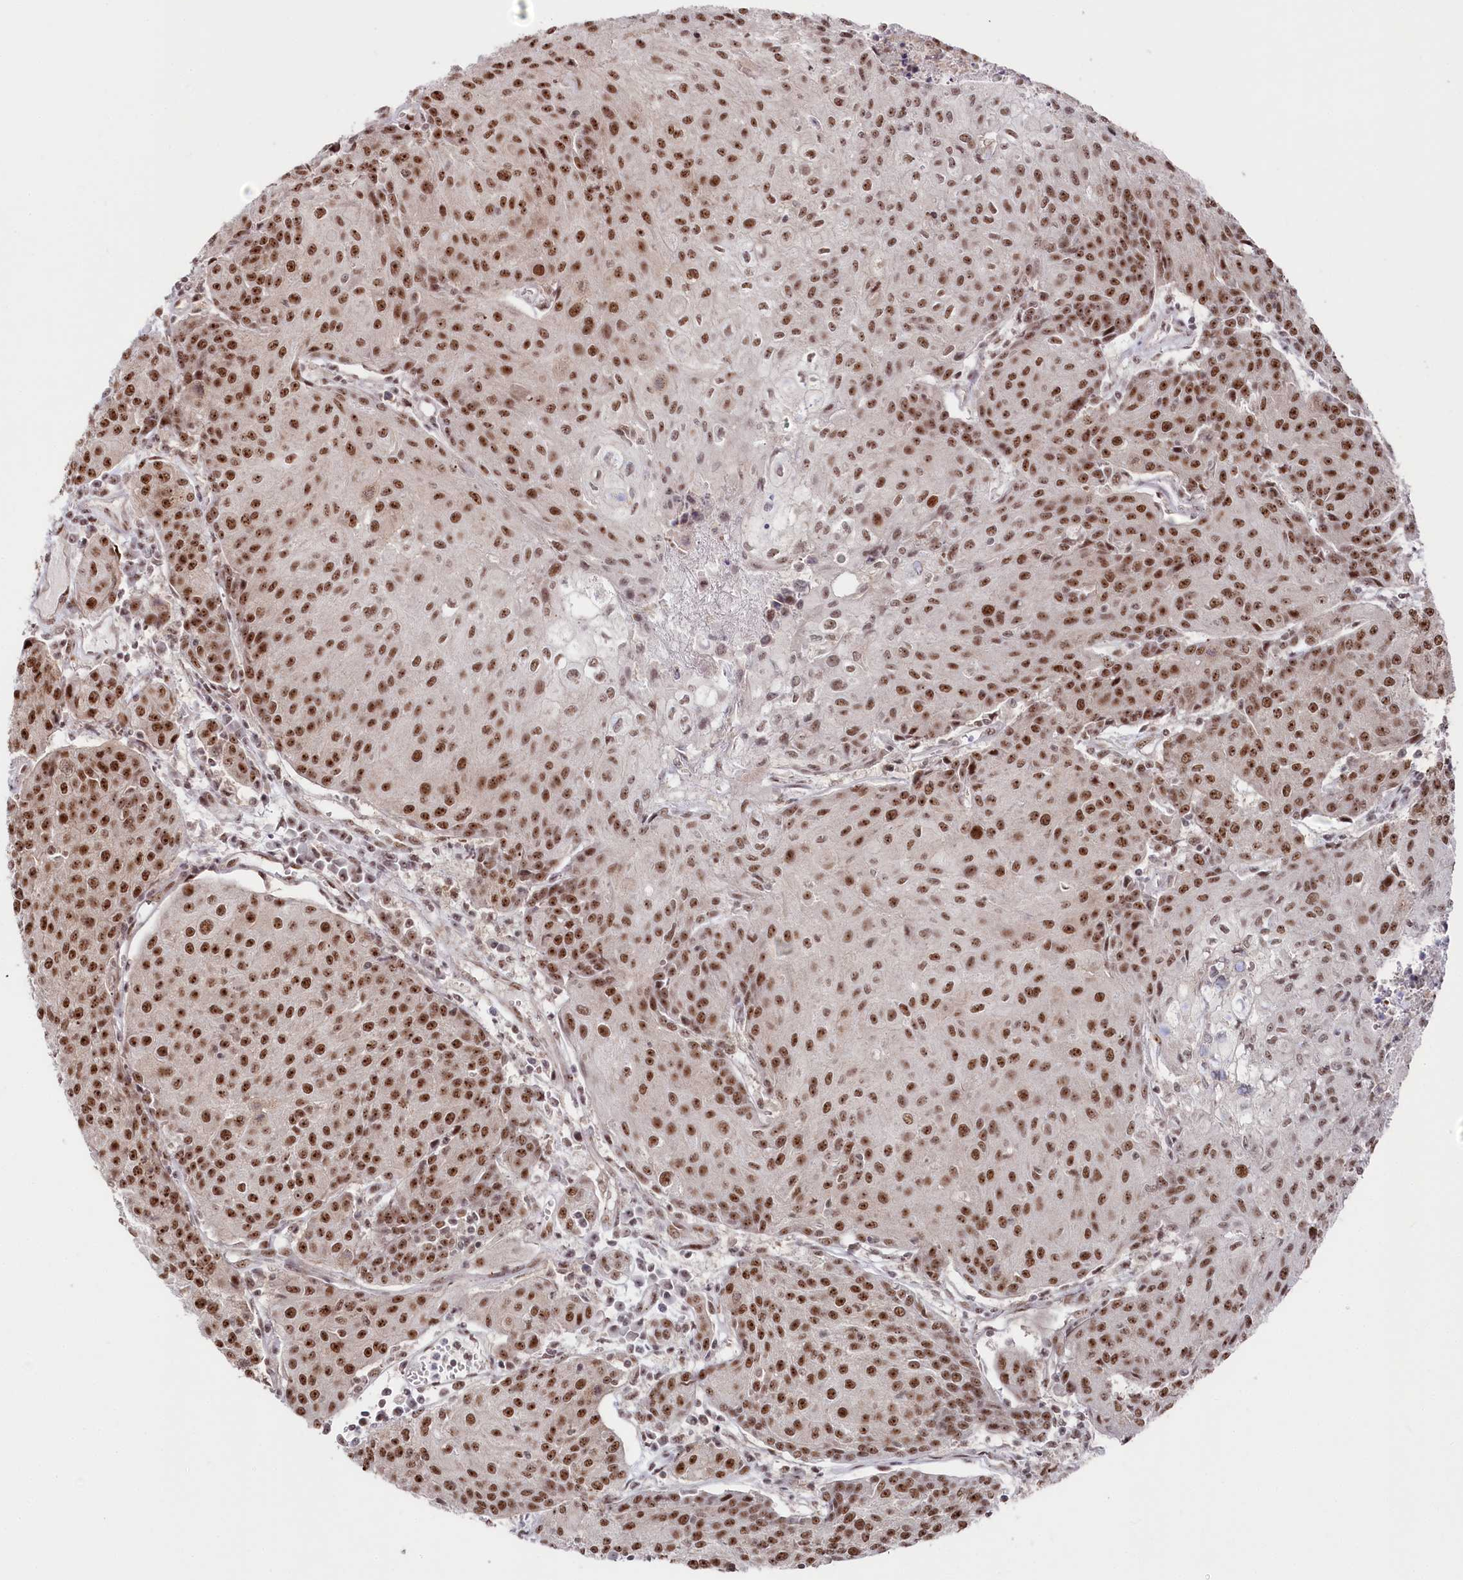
{"staining": {"intensity": "moderate", "quantity": ">75%", "location": "nuclear"}, "tissue": "urothelial cancer", "cell_type": "Tumor cells", "image_type": "cancer", "snomed": [{"axis": "morphology", "description": "Urothelial carcinoma, High grade"}, {"axis": "topography", "description": "Urinary bladder"}], "caption": "Human high-grade urothelial carcinoma stained with a brown dye demonstrates moderate nuclear positive expression in approximately >75% of tumor cells.", "gene": "POLR2H", "patient": {"sex": "female", "age": 85}}